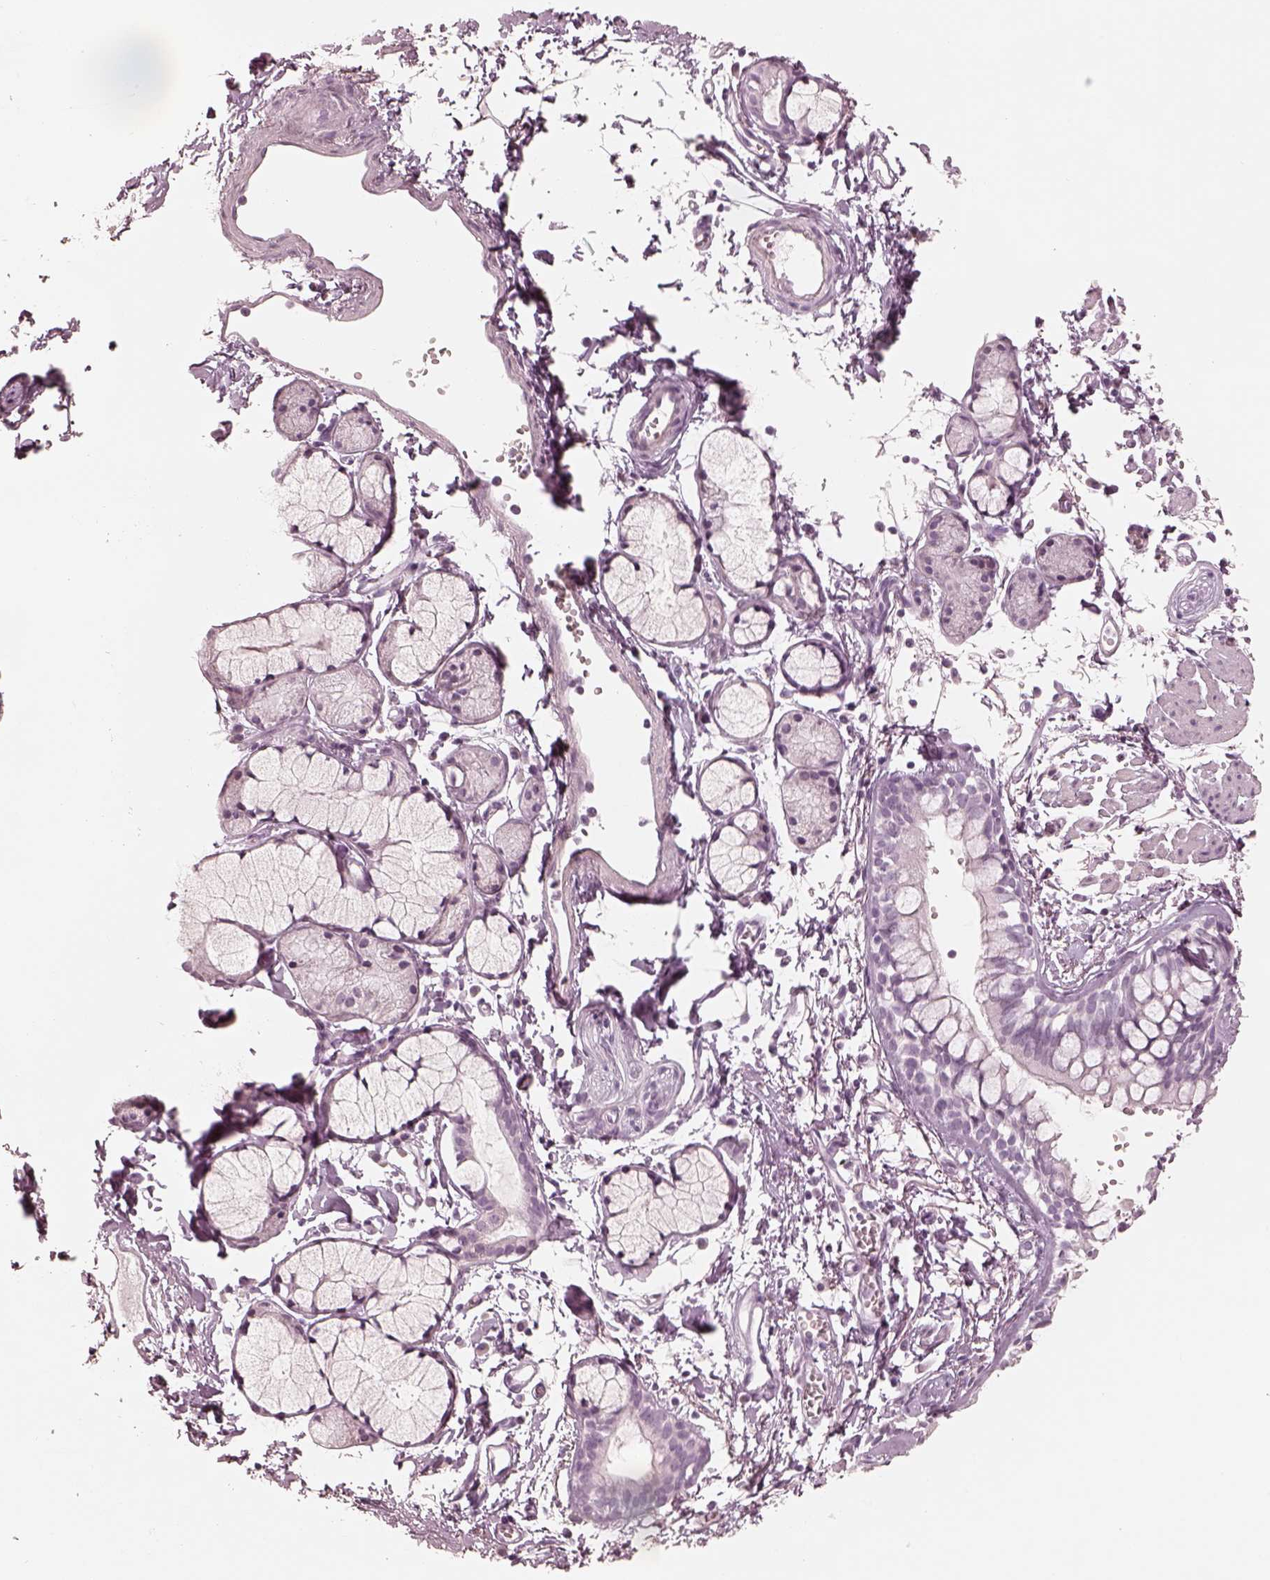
{"staining": {"intensity": "negative", "quantity": "none", "location": "none"}, "tissue": "bronchus", "cell_type": "Respiratory epithelial cells", "image_type": "normal", "snomed": [{"axis": "morphology", "description": "Normal tissue, NOS"}, {"axis": "topography", "description": "Cartilage tissue"}, {"axis": "topography", "description": "Bronchus"}], "caption": "Immunohistochemistry (IHC) of benign human bronchus demonstrates no staining in respiratory epithelial cells.", "gene": "CALR3", "patient": {"sex": "female", "age": 59}}